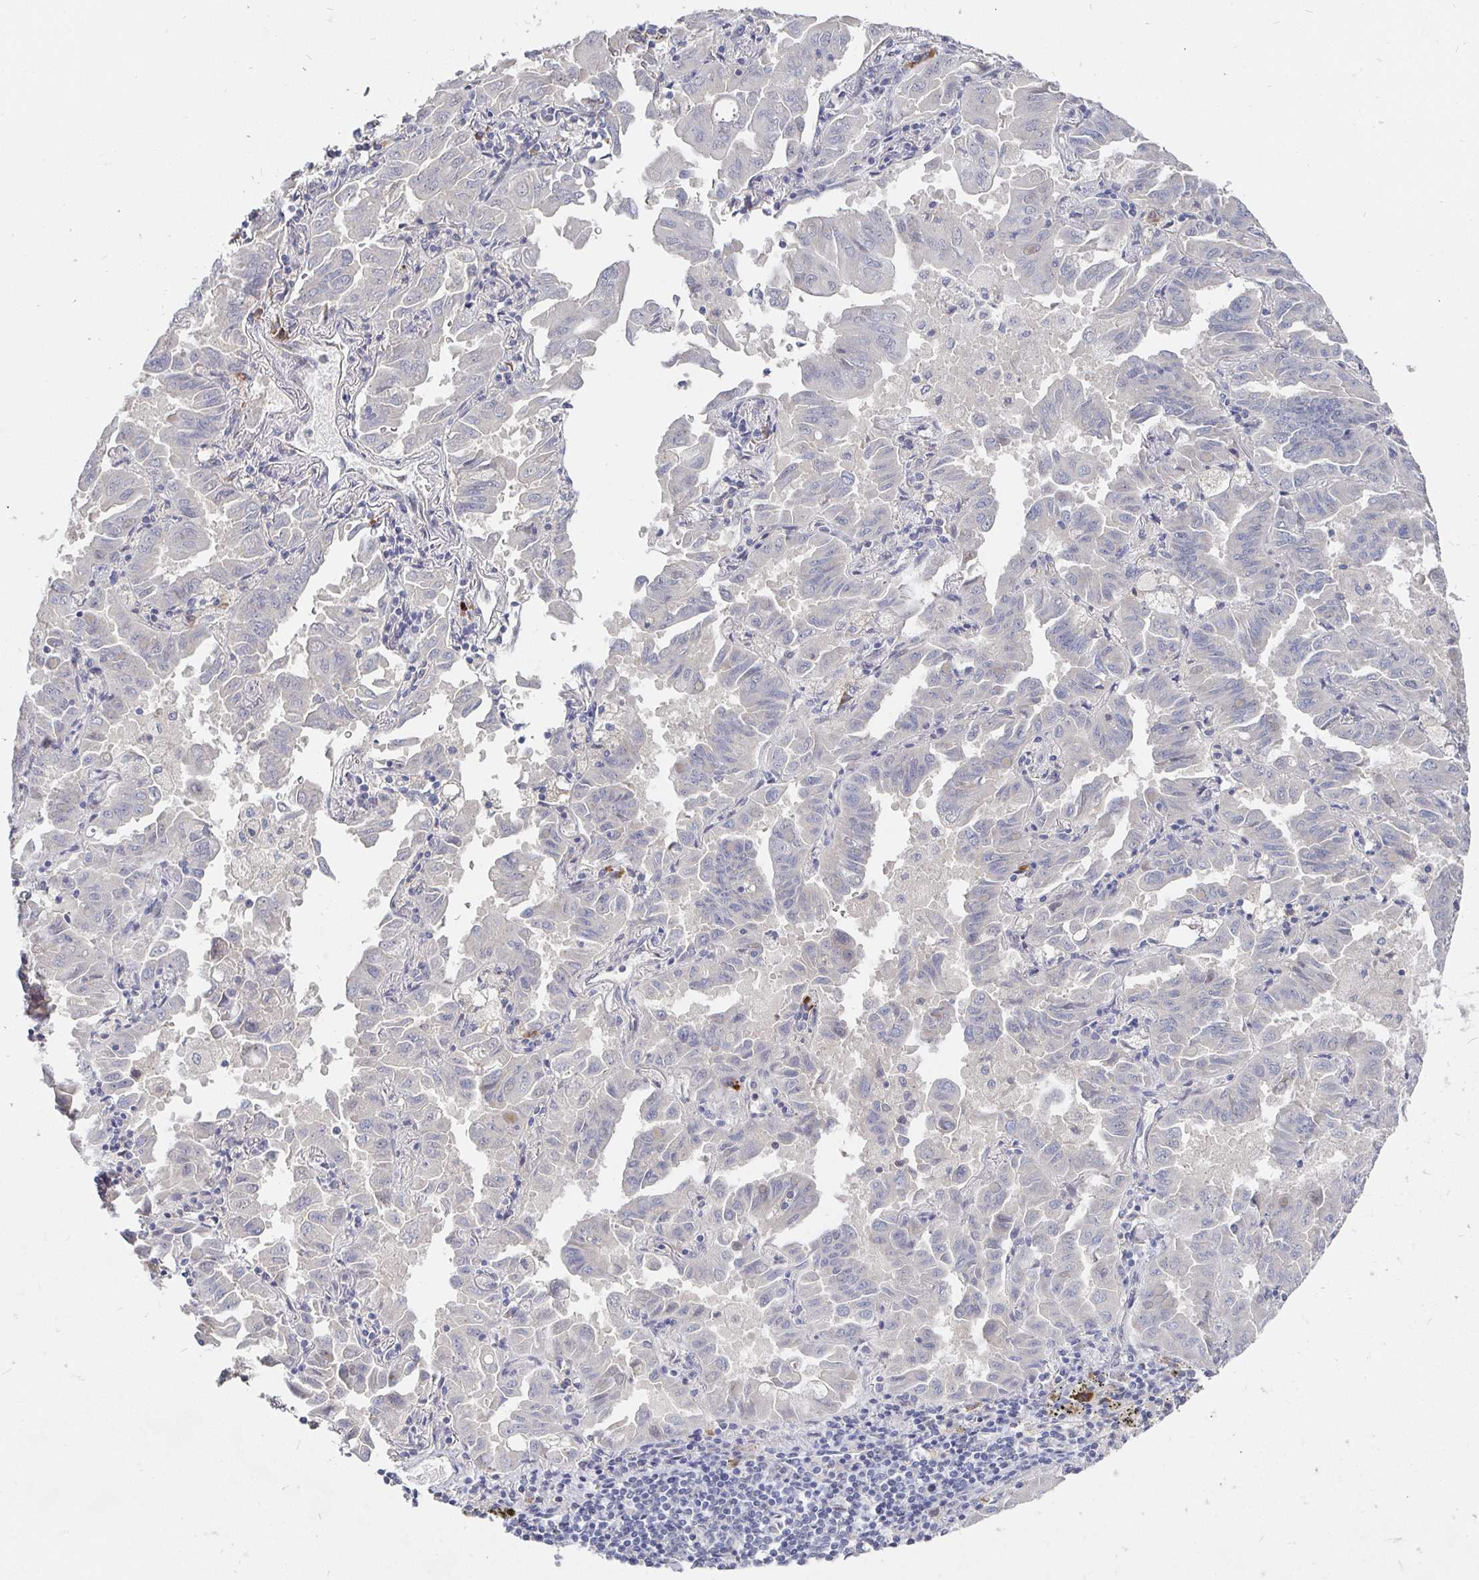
{"staining": {"intensity": "negative", "quantity": "none", "location": "none"}, "tissue": "lung cancer", "cell_type": "Tumor cells", "image_type": "cancer", "snomed": [{"axis": "morphology", "description": "Adenocarcinoma, NOS"}, {"axis": "topography", "description": "Lung"}], "caption": "Immunohistochemical staining of lung adenocarcinoma displays no significant staining in tumor cells.", "gene": "MEIS1", "patient": {"sex": "male", "age": 64}}